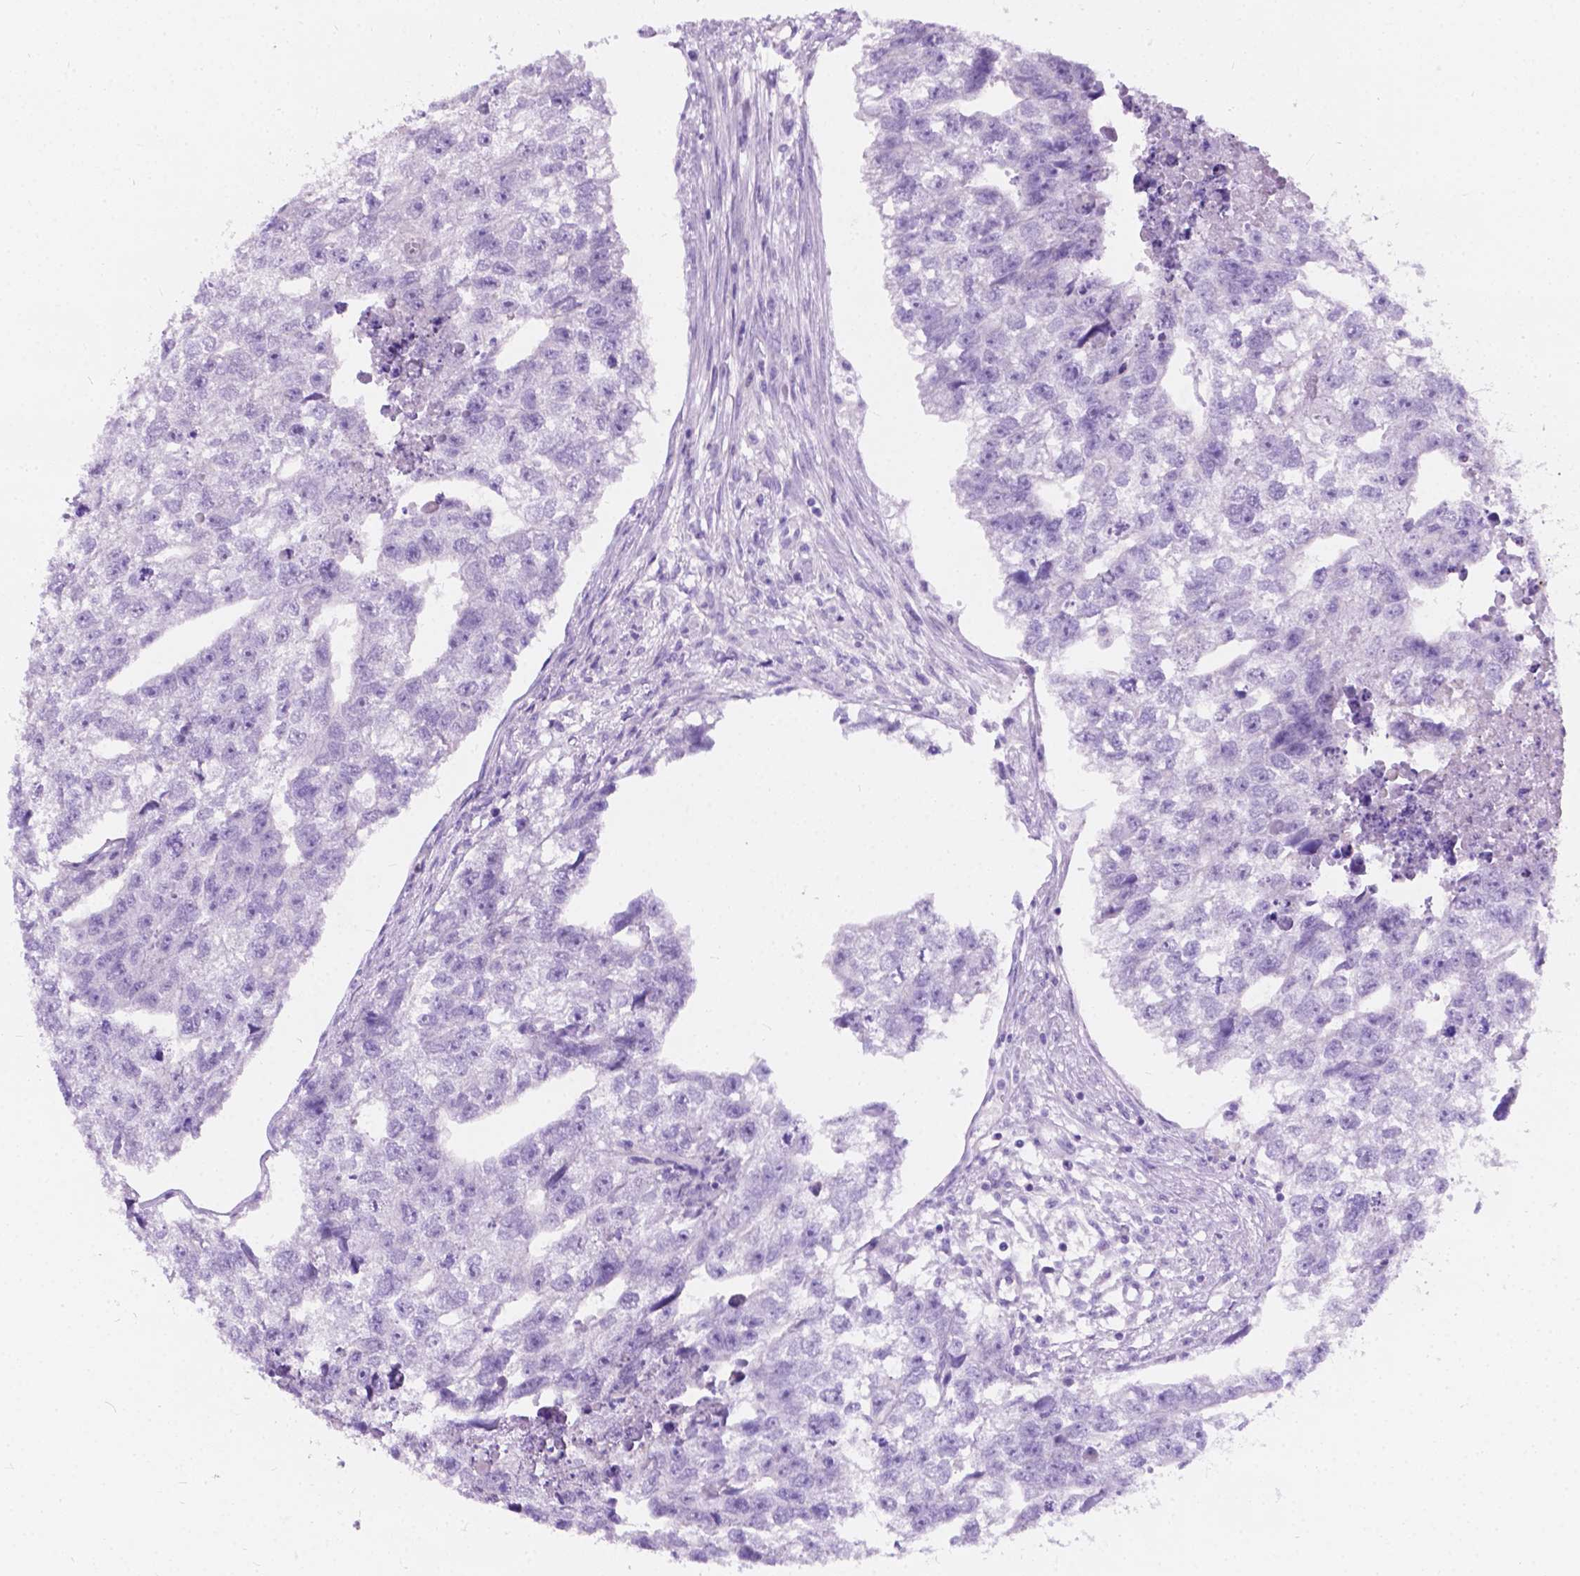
{"staining": {"intensity": "negative", "quantity": "none", "location": "none"}, "tissue": "testis cancer", "cell_type": "Tumor cells", "image_type": "cancer", "snomed": [{"axis": "morphology", "description": "Carcinoma, Embryonal, NOS"}, {"axis": "morphology", "description": "Teratoma, malignant, NOS"}, {"axis": "topography", "description": "Testis"}], "caption": "High power microscopy micrograph of an immunohistochemistry (IHC) histopathology image of embryonal carcinoma (testis), revealing no significant staining in tumor cells.", "gene": "GNAO1", "patient": {"sex": "male", "age": 44}}